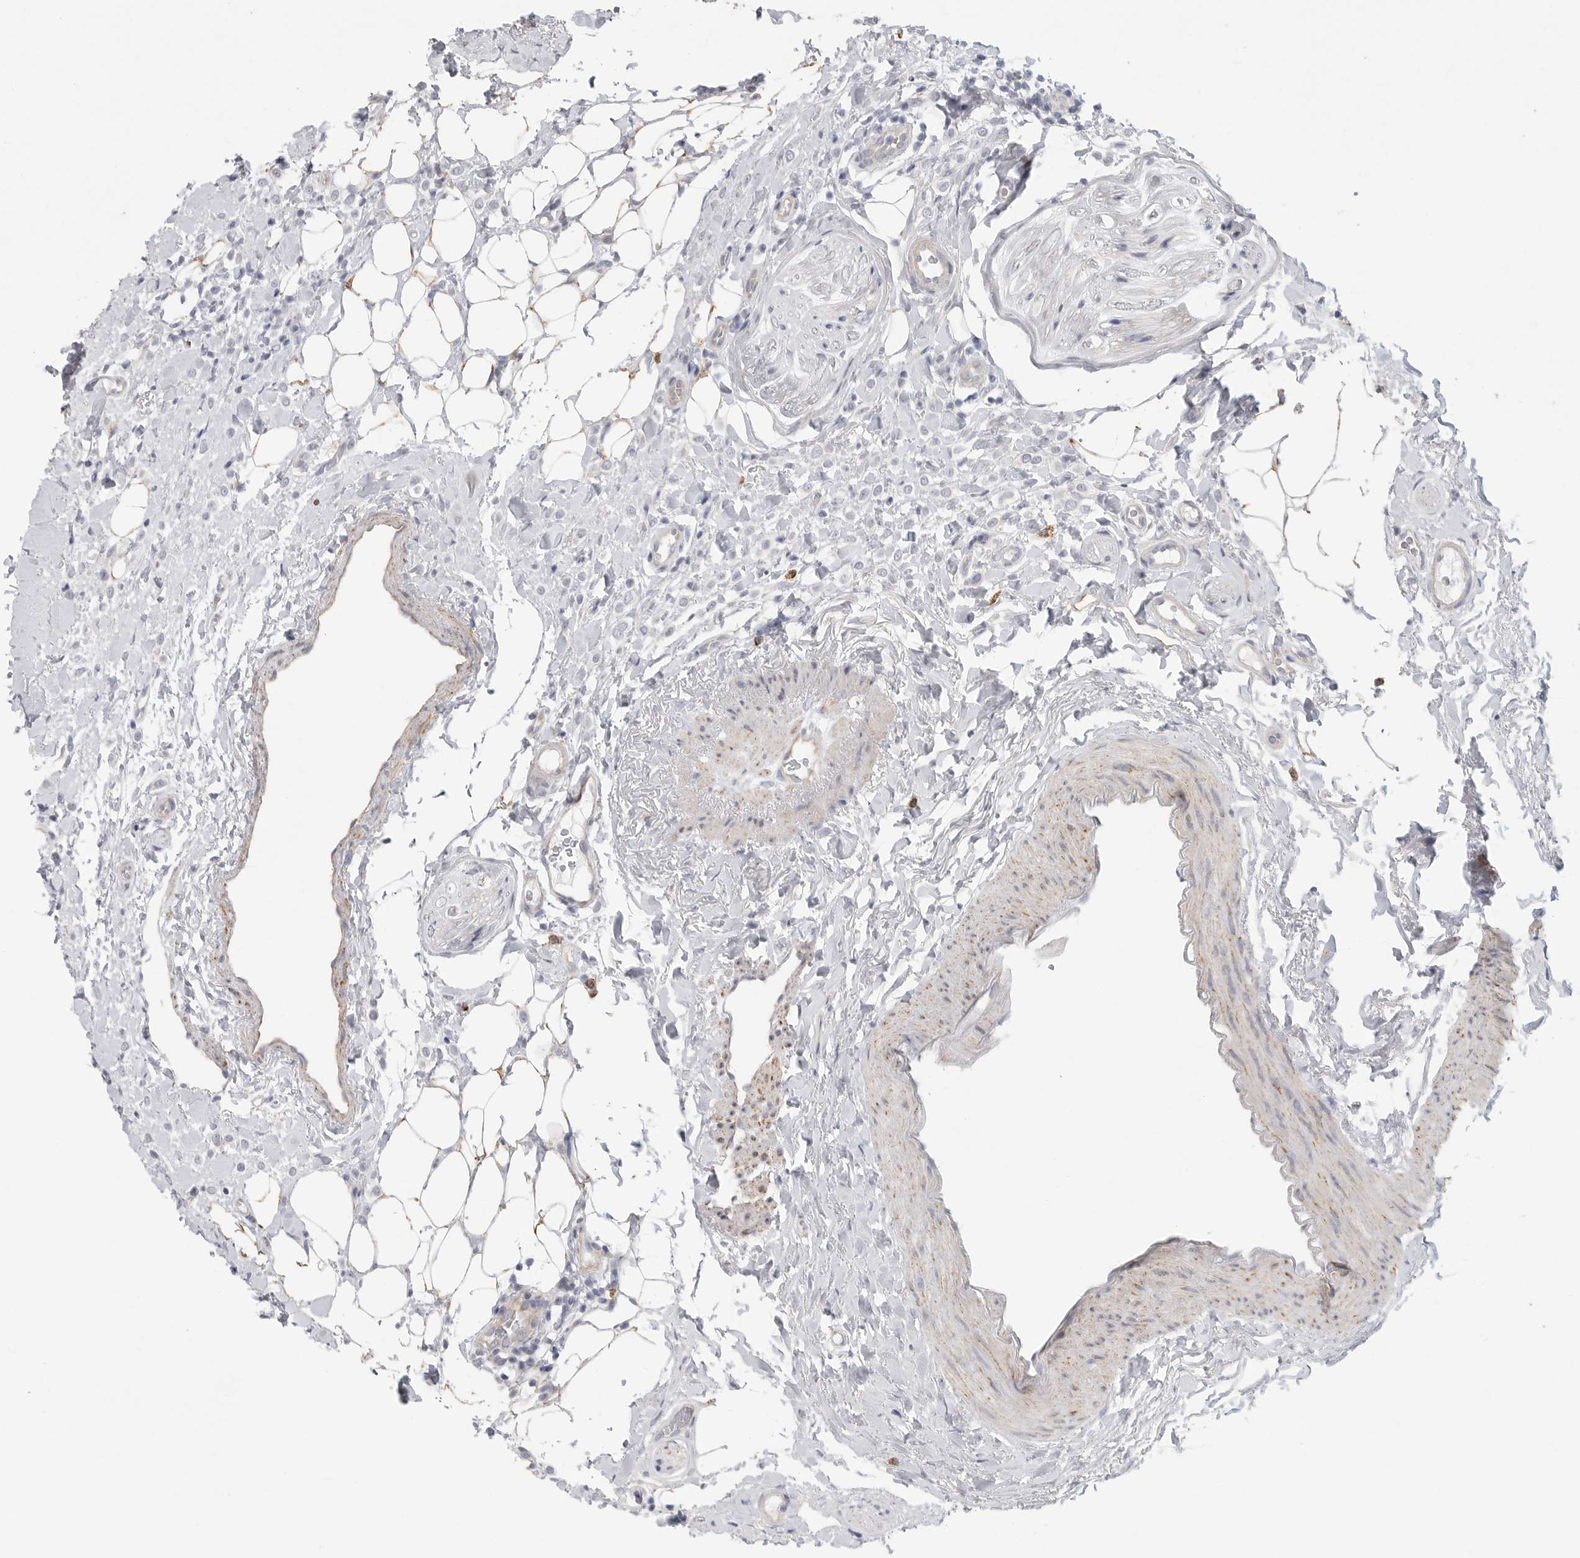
{"staining": {"intensity": "moderate", "quantity": "<25%", "location": "cytoplasmic/membranous"}, "tissue": "breast cancer", "cell_type": "Tumor cells", "image_type": "cancer", "snomed": [{"axis": "morphology", "description": "Normal tissue, NOS"}, {"axis": "morphology", "description": "Lobular carcinoma"}, {"axis": "topography", "description": "Breast"}], "caption": "Approximately <25% of tumor cells in lobular carcinoma (breast) demonstrate moderate cytoplasmic/membranous protein positivity as visualized by brown immunohistochemical staining.", "gene": "ELP3", "patient": {"sex": "female", "age": 50}}